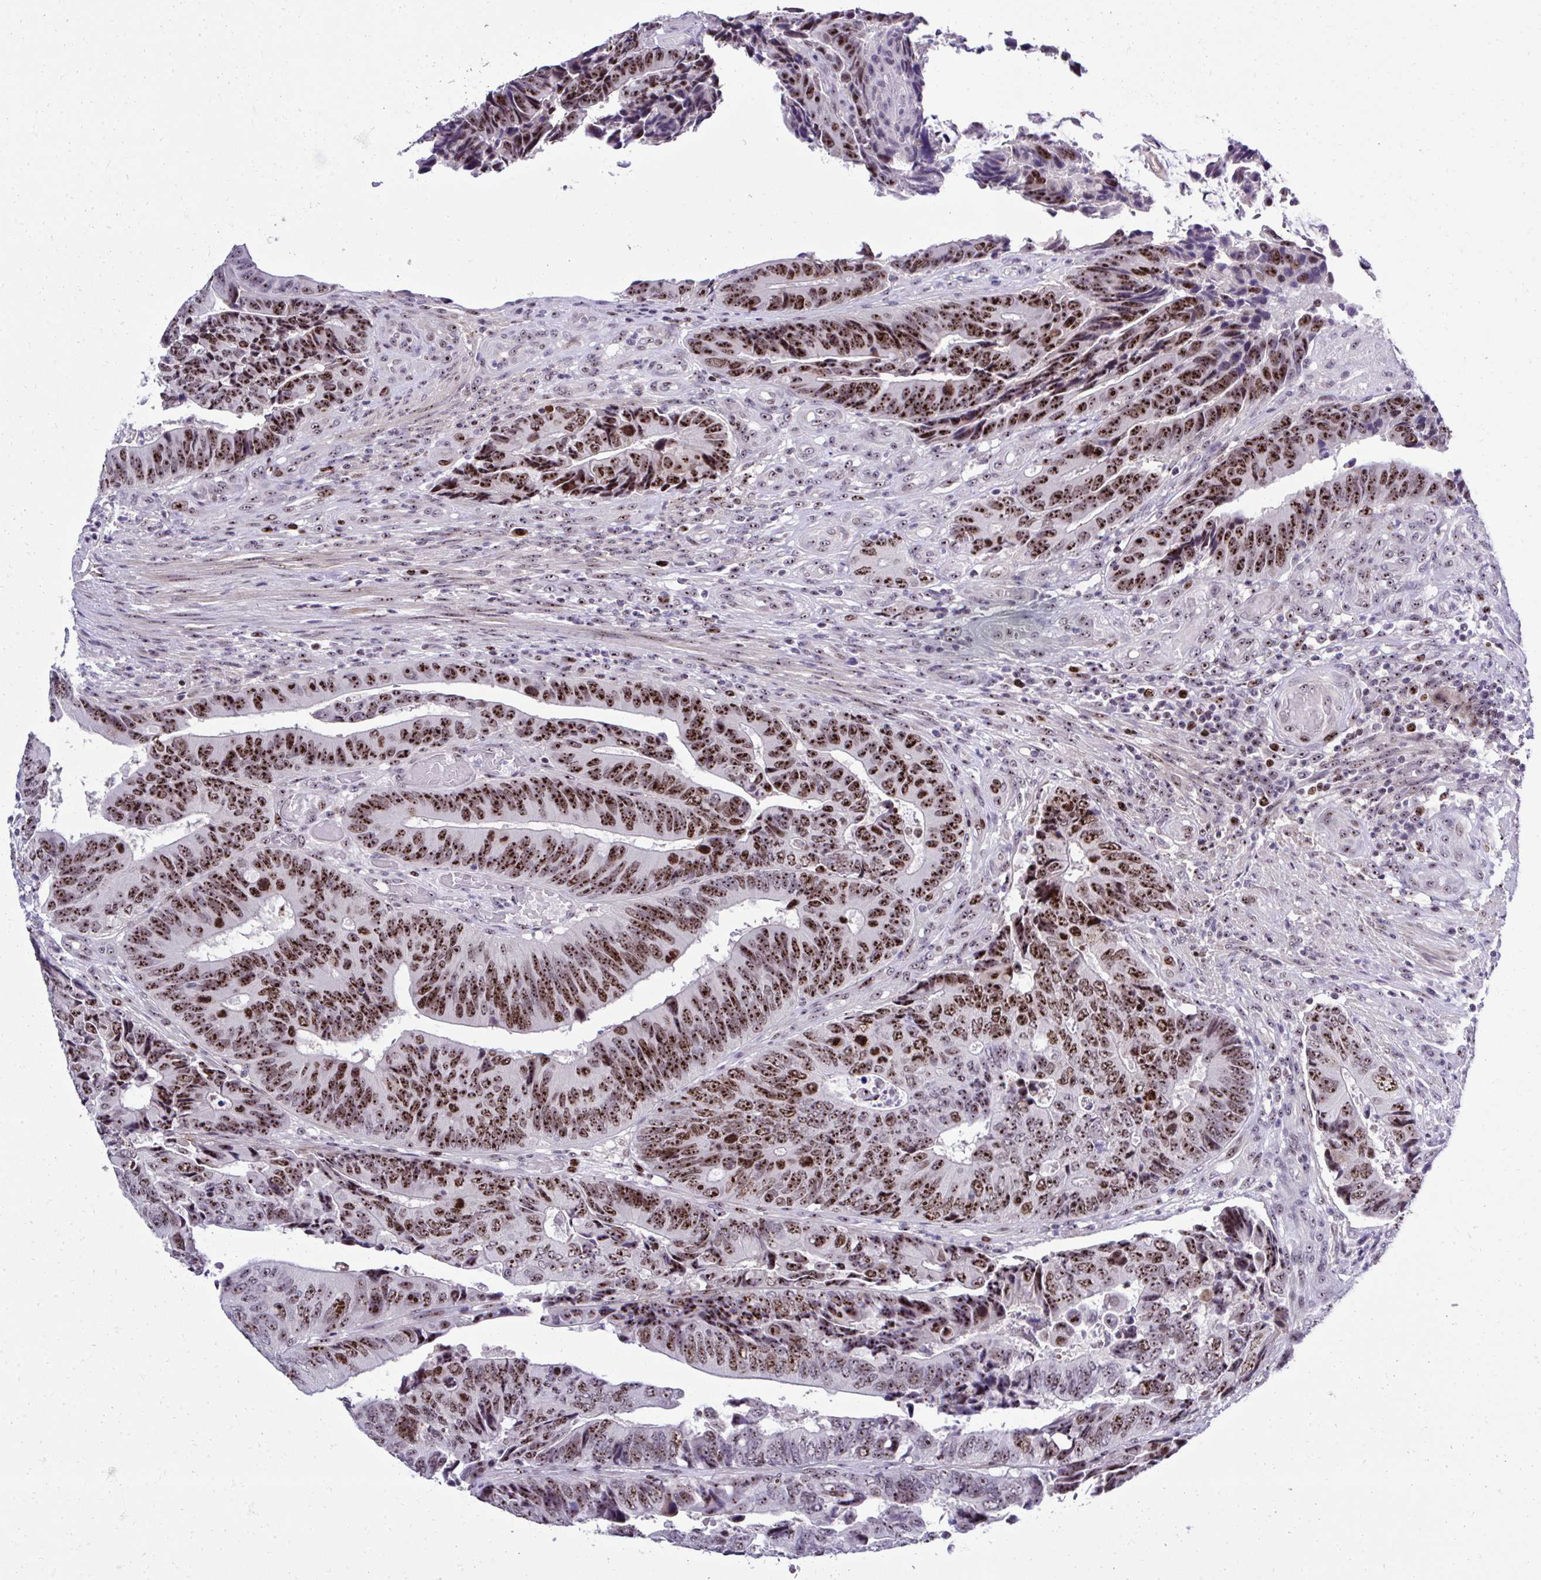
{"staining": {"intensity": "strong", "quantity": ">75%", "location": "nuclear"}, "tissue": "colorectal cancer", "cell_type": "Tumor cells", "image_type": "cancer", "snomed": [{"axis": "morphology", "description": "Adenocarcinoma, NOS"}, {"axis": "topography", "description": "Colon"}], "caption": "An immunohistochemistry photomicrograph of tumor tissue is shown. Protein staining in brown labels strong nuclear positivity in colorectal adenocarcinoma within tumor cells.", "gene": "CEP72", "patient": {"sex": "male", "age": 87}}